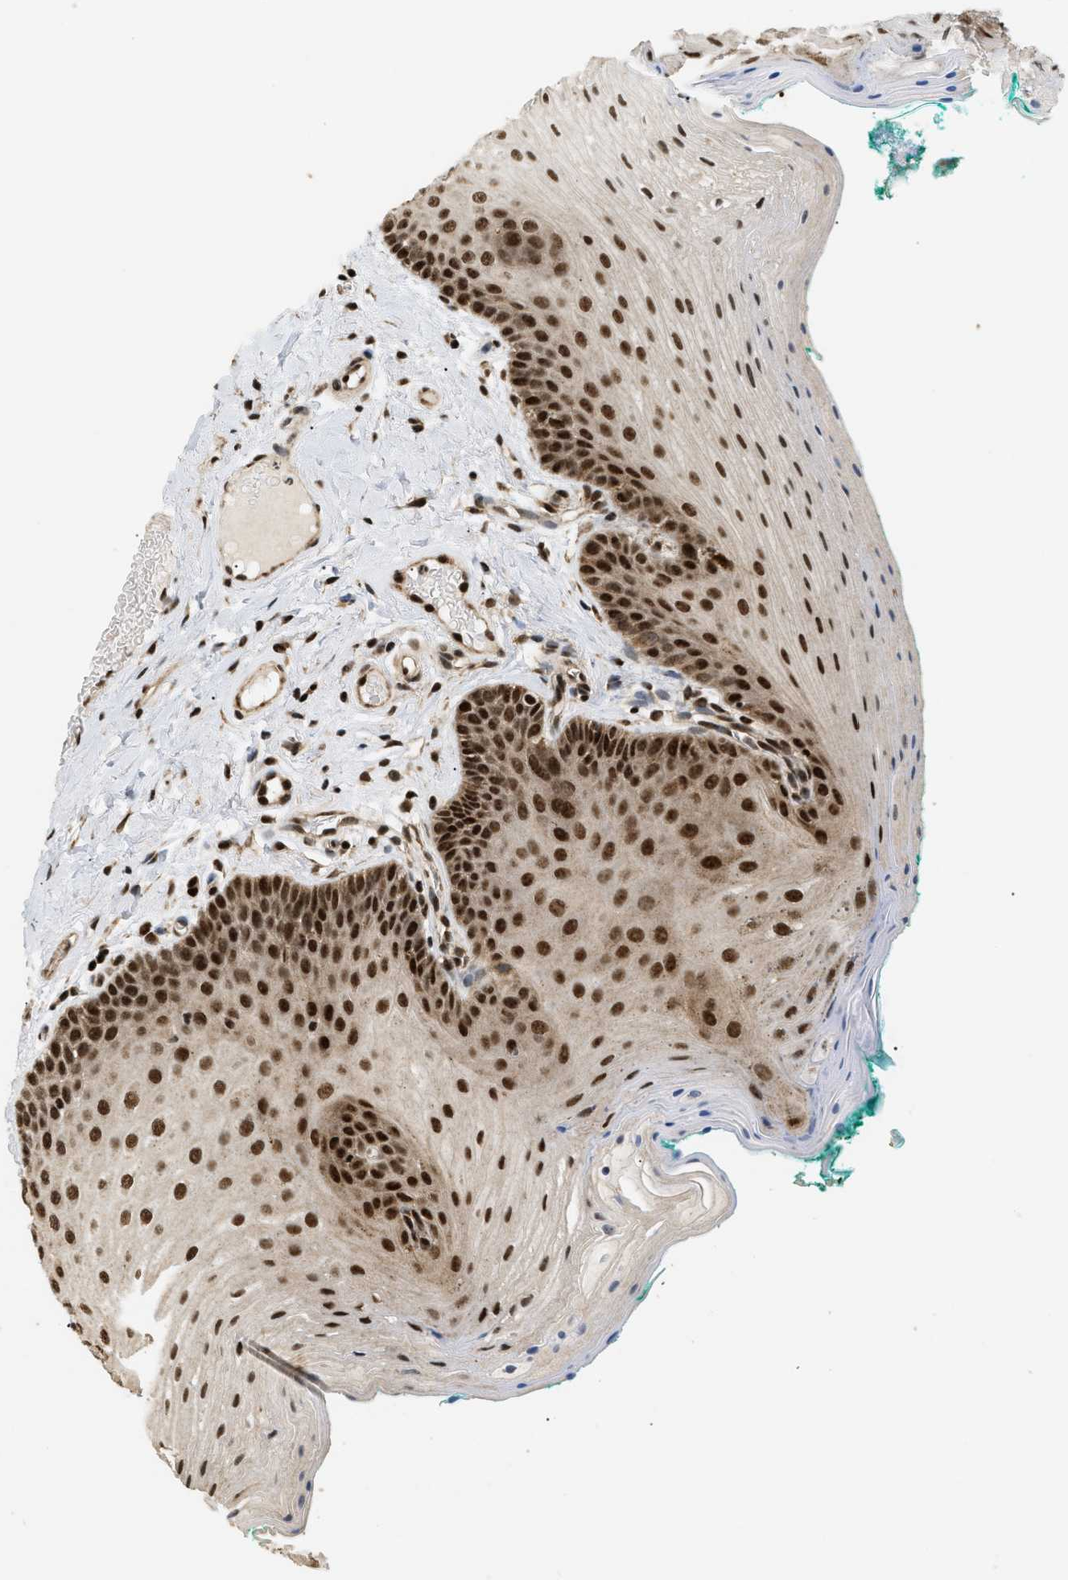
{"staining": {"intensity": "strong", "quantity": ">75%", "location": "nuclear"}, "tissue": "oral mucosa", "cell_type": "Squamous epithelial cells", "image_type": "normal", "snomed": [{"axis": "morphology", "description": "Normal tissue, NOS"}, {"axis": "topography", "description": "Oral tissue"}], "caption": "Benign oral mucosa reveals strong nuclear expression in about >75% of squamous epithelial cells (Stains: DAB (3,3'-diaminobenzidine) in brown, nuclei in blue, Microscopy: brightfield microscopy at high magnification)..", "gene": "RBM5", "patient": {"sex": "male", "age": 58}}